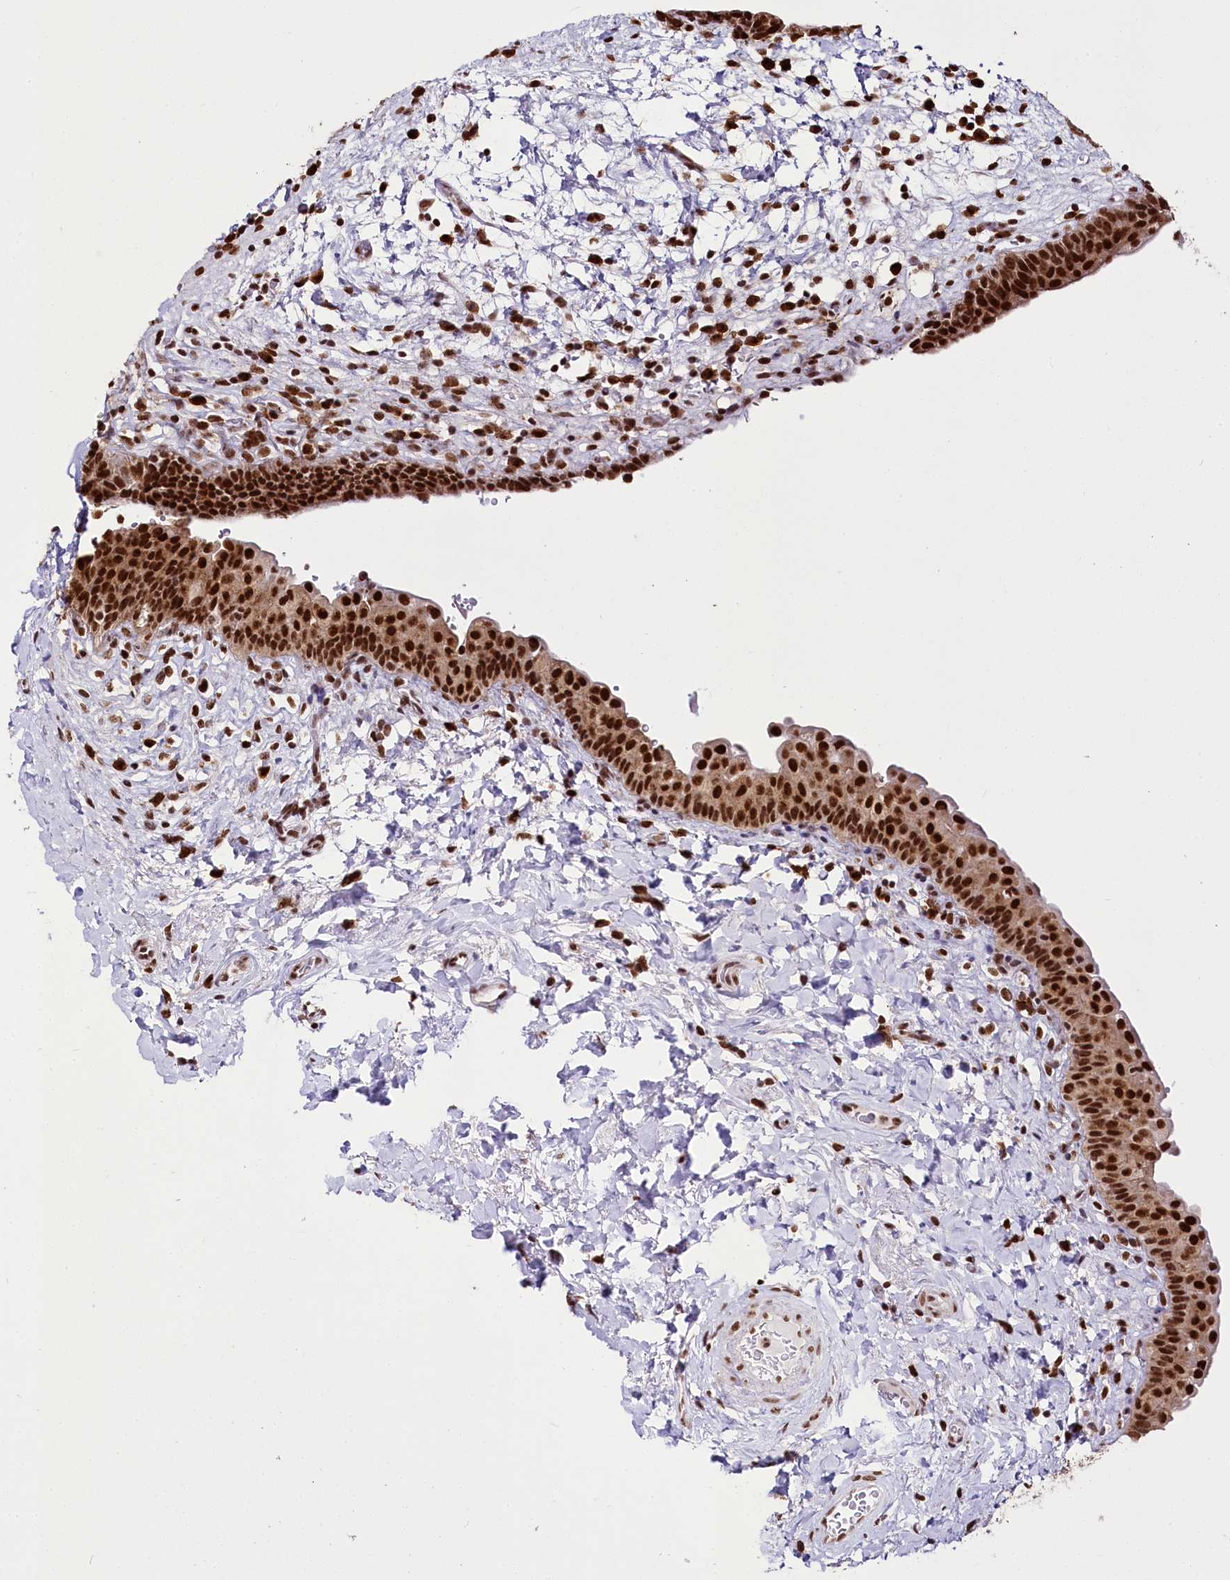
{"staining": {"intensity": "strong", "quantity": ">75%", "location": "cytoplasmic/membranous,nuclear"}, "tissue": "urinary bladder", "cell_type": "Urothelial cells", "image_type": "normal", "snomed": [{"axis": "morphology", "description": "Normal tissue, NOS"}, {"axis": "topography", "description": "Urinary bladder"}], "caption": "The immunohistochemical stain shows strong cytoplasmic/membranous,nuclear expression in urothelial cells of benign urinary bladder. (brown staining indicates protein expression, while blue staining denotes nuclei).", "gene": "SMARCE1", "patient": {"sex": "male", "age": 83}}